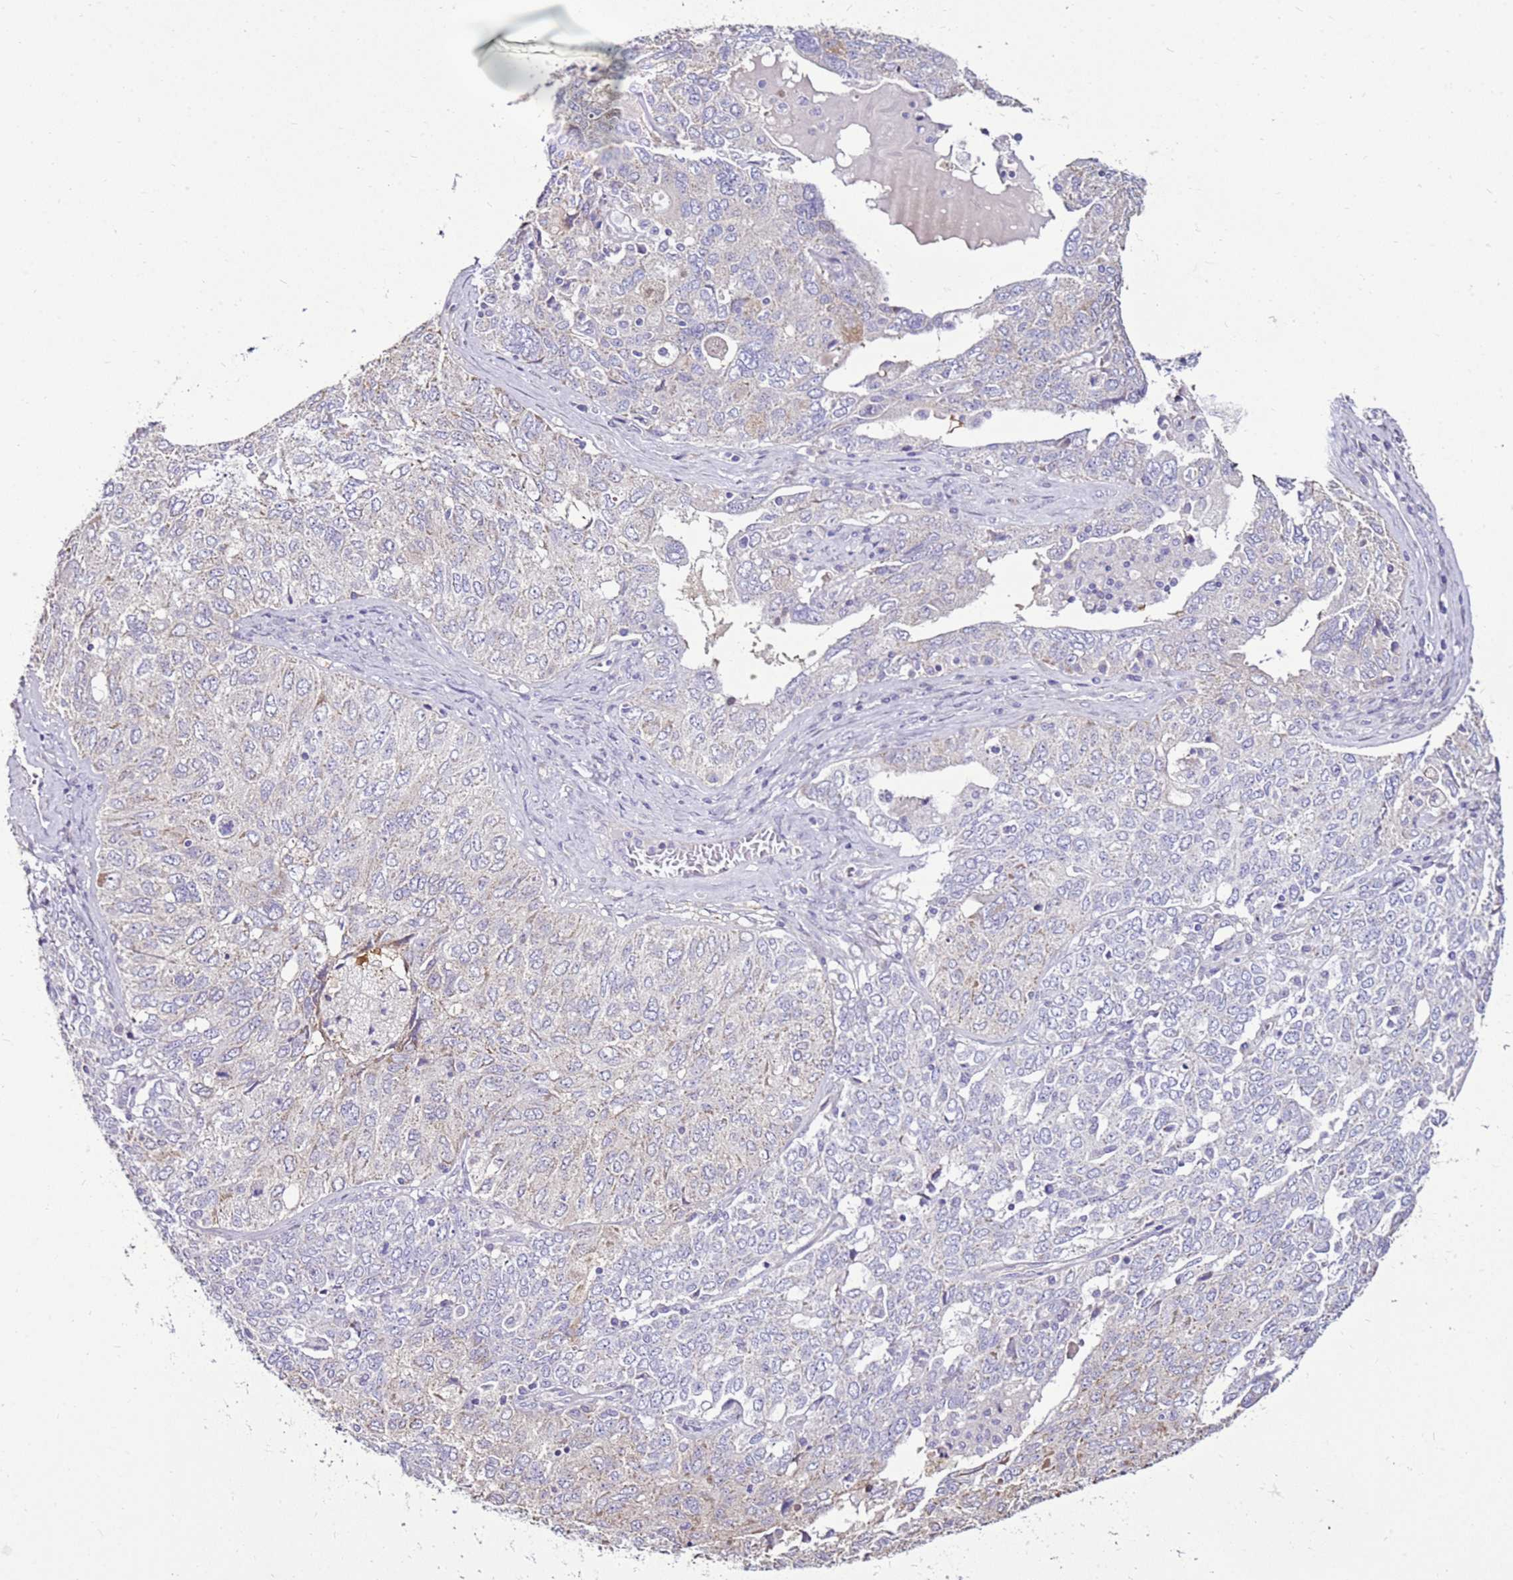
{"staining": {"intensity": "negative", "quantity": "none", "location": "none"}, "tissue": "ovarian cancer", "cell_type": "Tumor cells", "image_type": "cancer", "snomed": [{"axis": "morphology", "description": "Carcinoma, endometroid"}, {"axis": "topography", "description": "Ovary"}], "caption": "Immunohistochemical staining of ovarian endometroid carcinoma reveals no significant expression in tumor cells.", "gene": "SLC38A5", "patient": {"sex": "female", "age": 62}}